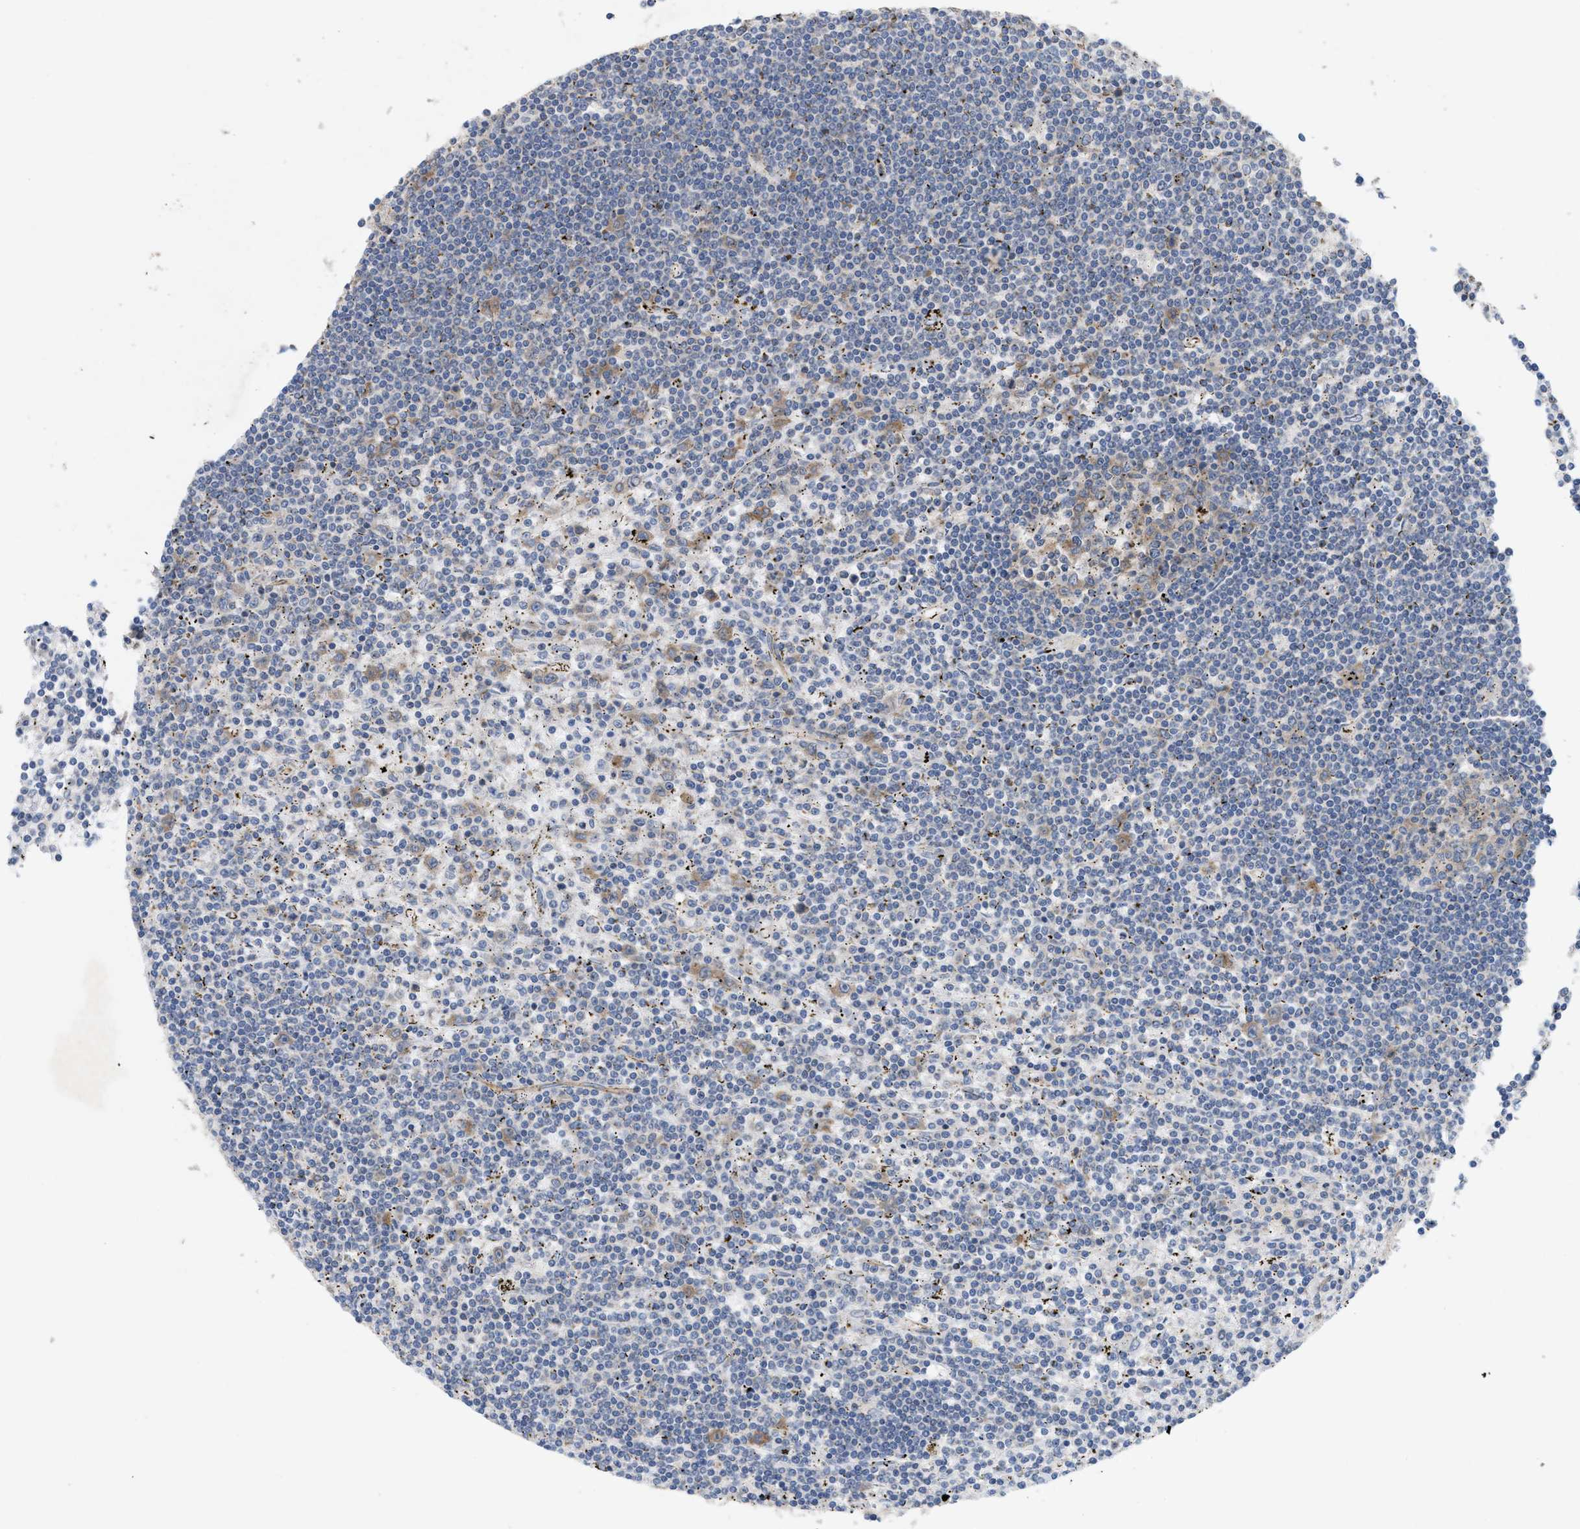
{"staining": {"intensity": "moderate", "quantity": "<25%", "location": "cytoplasmic/membranous"}, "tissue": "lymphoma", "cell_type": "Tumor cells", "image_type": "cancer", "snomed": [{"axis": "morphology", "description": "Malignant lymphoma, non-Hodgkin's type, Low grade"}, {"axis": "topography", "description": "Spleen"}], "caption": "Brown immunohistochemical staining in human low-grade malignant lymphoma, non-Hodgkin's type demonstrates moderate cytoplasmic/membranous expression in about <25% of tumor cells.", "gene": "UBAP2", "patient": {"sex": "male", "age": 76}}